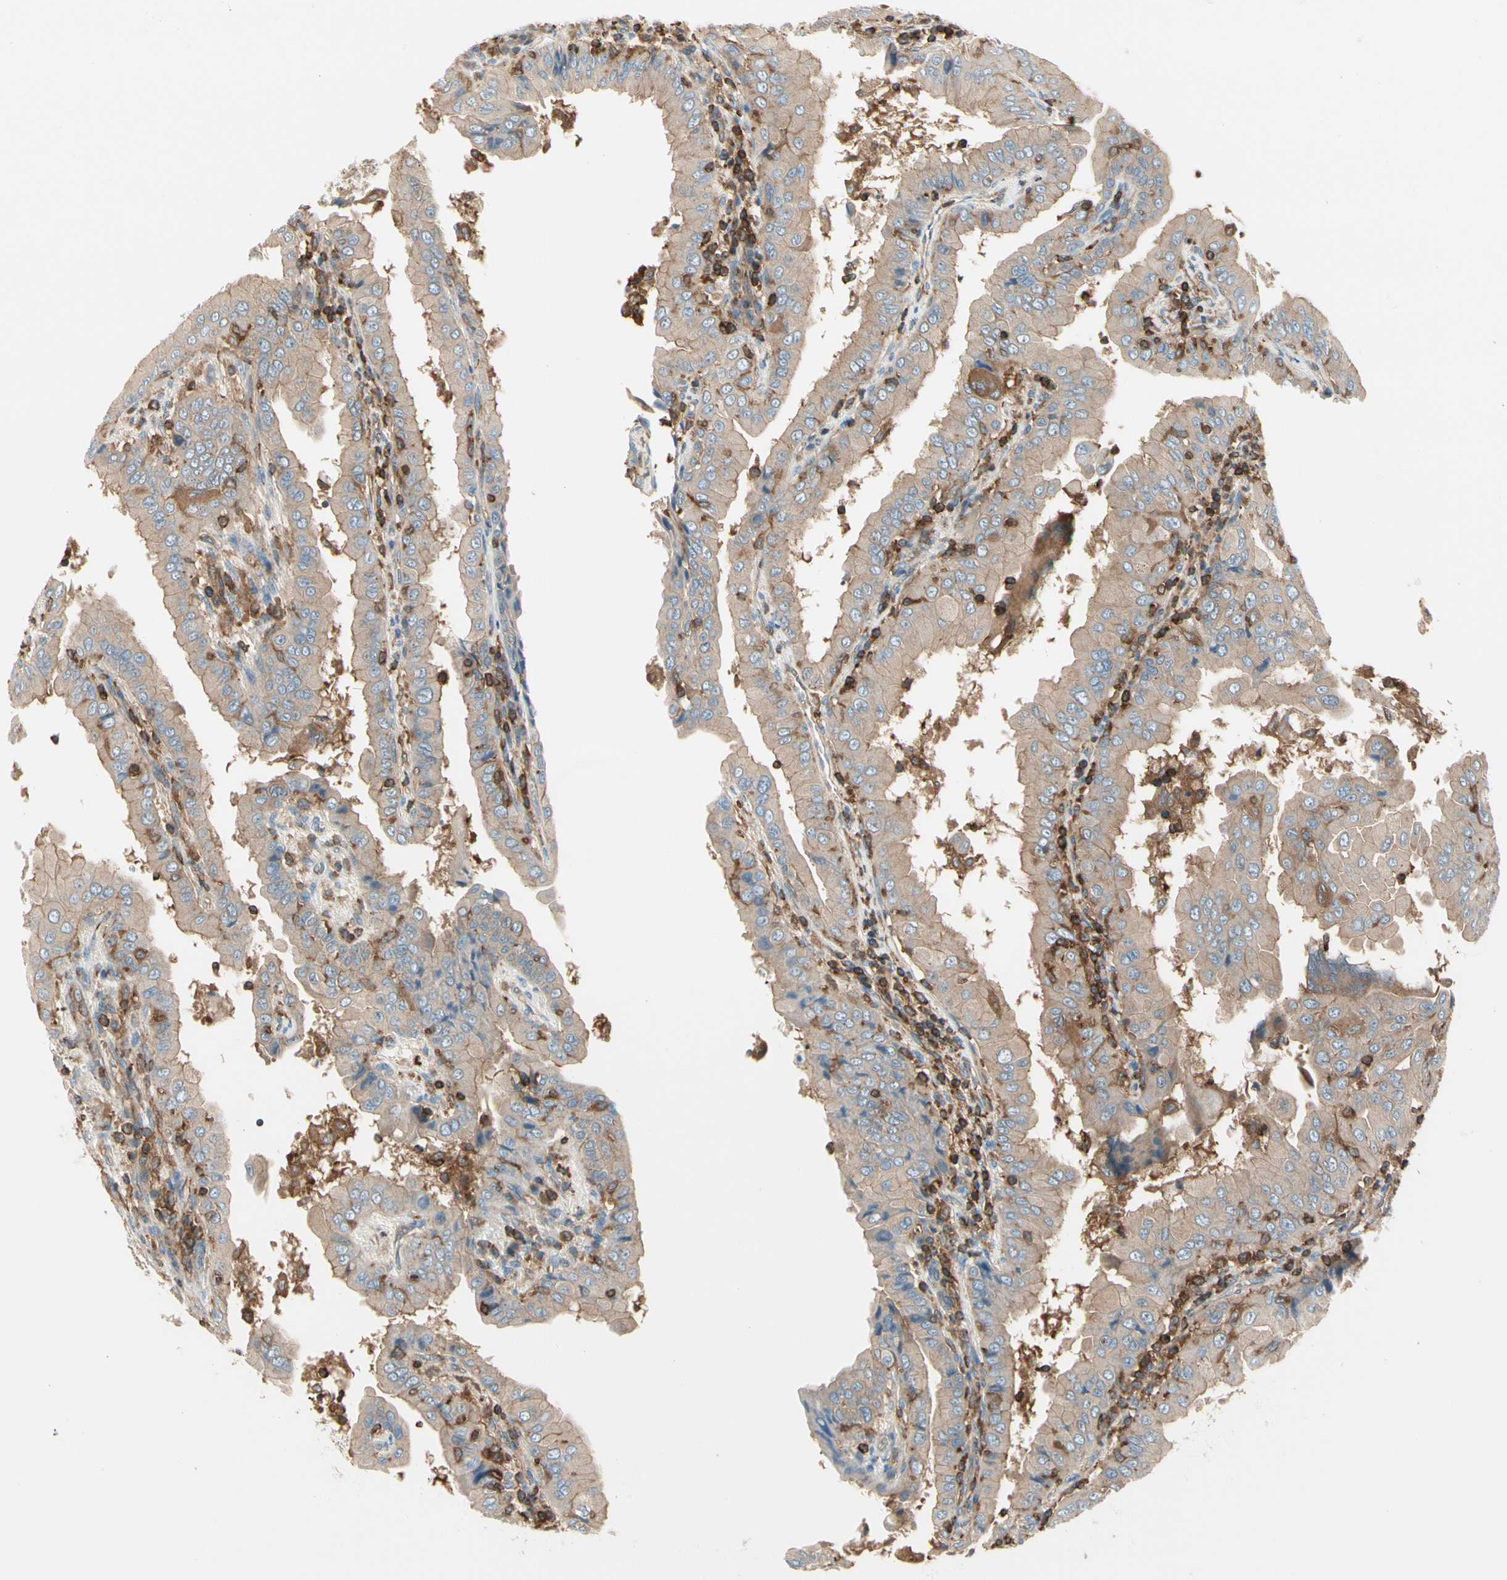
{"staining": {"intensity": "weak", "quantity": ">75%", "location": "cytoplasmic/membranous"}, "tissue": "thyroid cancer", "cell_type": "Tumor cells", "image_type": "cancer", "snomed": [{"axis": "morphology", "description": "Papillary adenocarcinoma, NOS"}, {"axis": "topography", "description": "Thyroid gland"}], "caption": "Immunohistochemistry (IHC) histopathology image of neoplastic tissue: thyroid papillary adenocarcinoma stained using IHC exhibits low levels of weak protein expression localized specifically in the cytoplasmic/membranous of tumor cells, appearing as a cytoplasmic/membranous brown color.", "gene": "CAPZA2", "patient": {"sex": "male", "age": 33}}